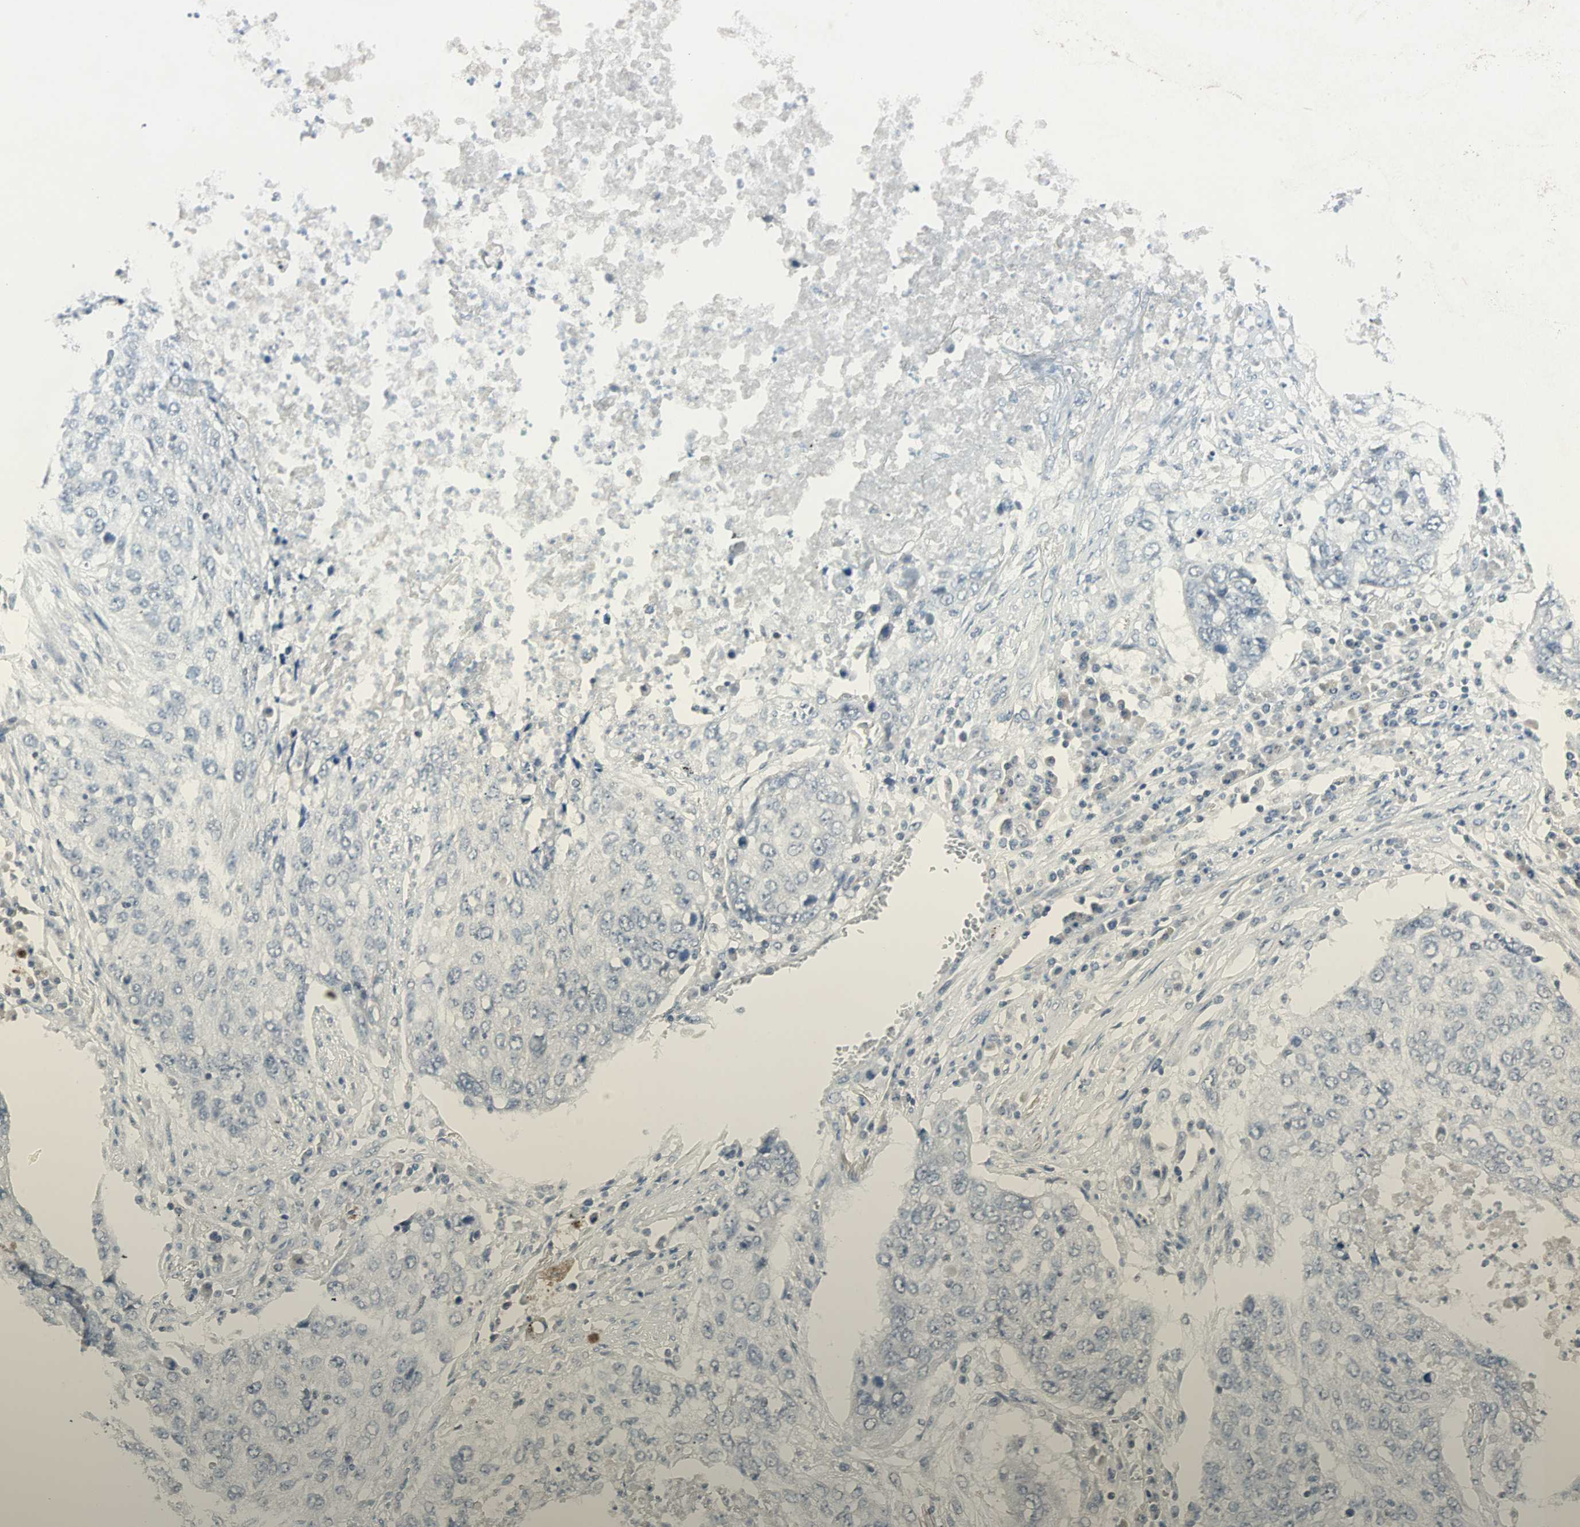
{"staining": {"intensity": "negative", "quantity": "none", "location": "none"}, "tissue": "lung cancer", "cell_type": "Tumor cells", "image_type": "cancer", "snomed": [{"axis": "morphology", "description": "Squamous cell carcinoma, NOS"}, {"axis": "topography", "description": "Lung"}], "caption": "DAB (3,3'-diaminobenzidine) immunohistochemical staining of human lung squamous cell carcinoma exhibits no significant expression in tumor cells.", "gene": "PTPA", "patient": {"sex": "female", "age": 63}}